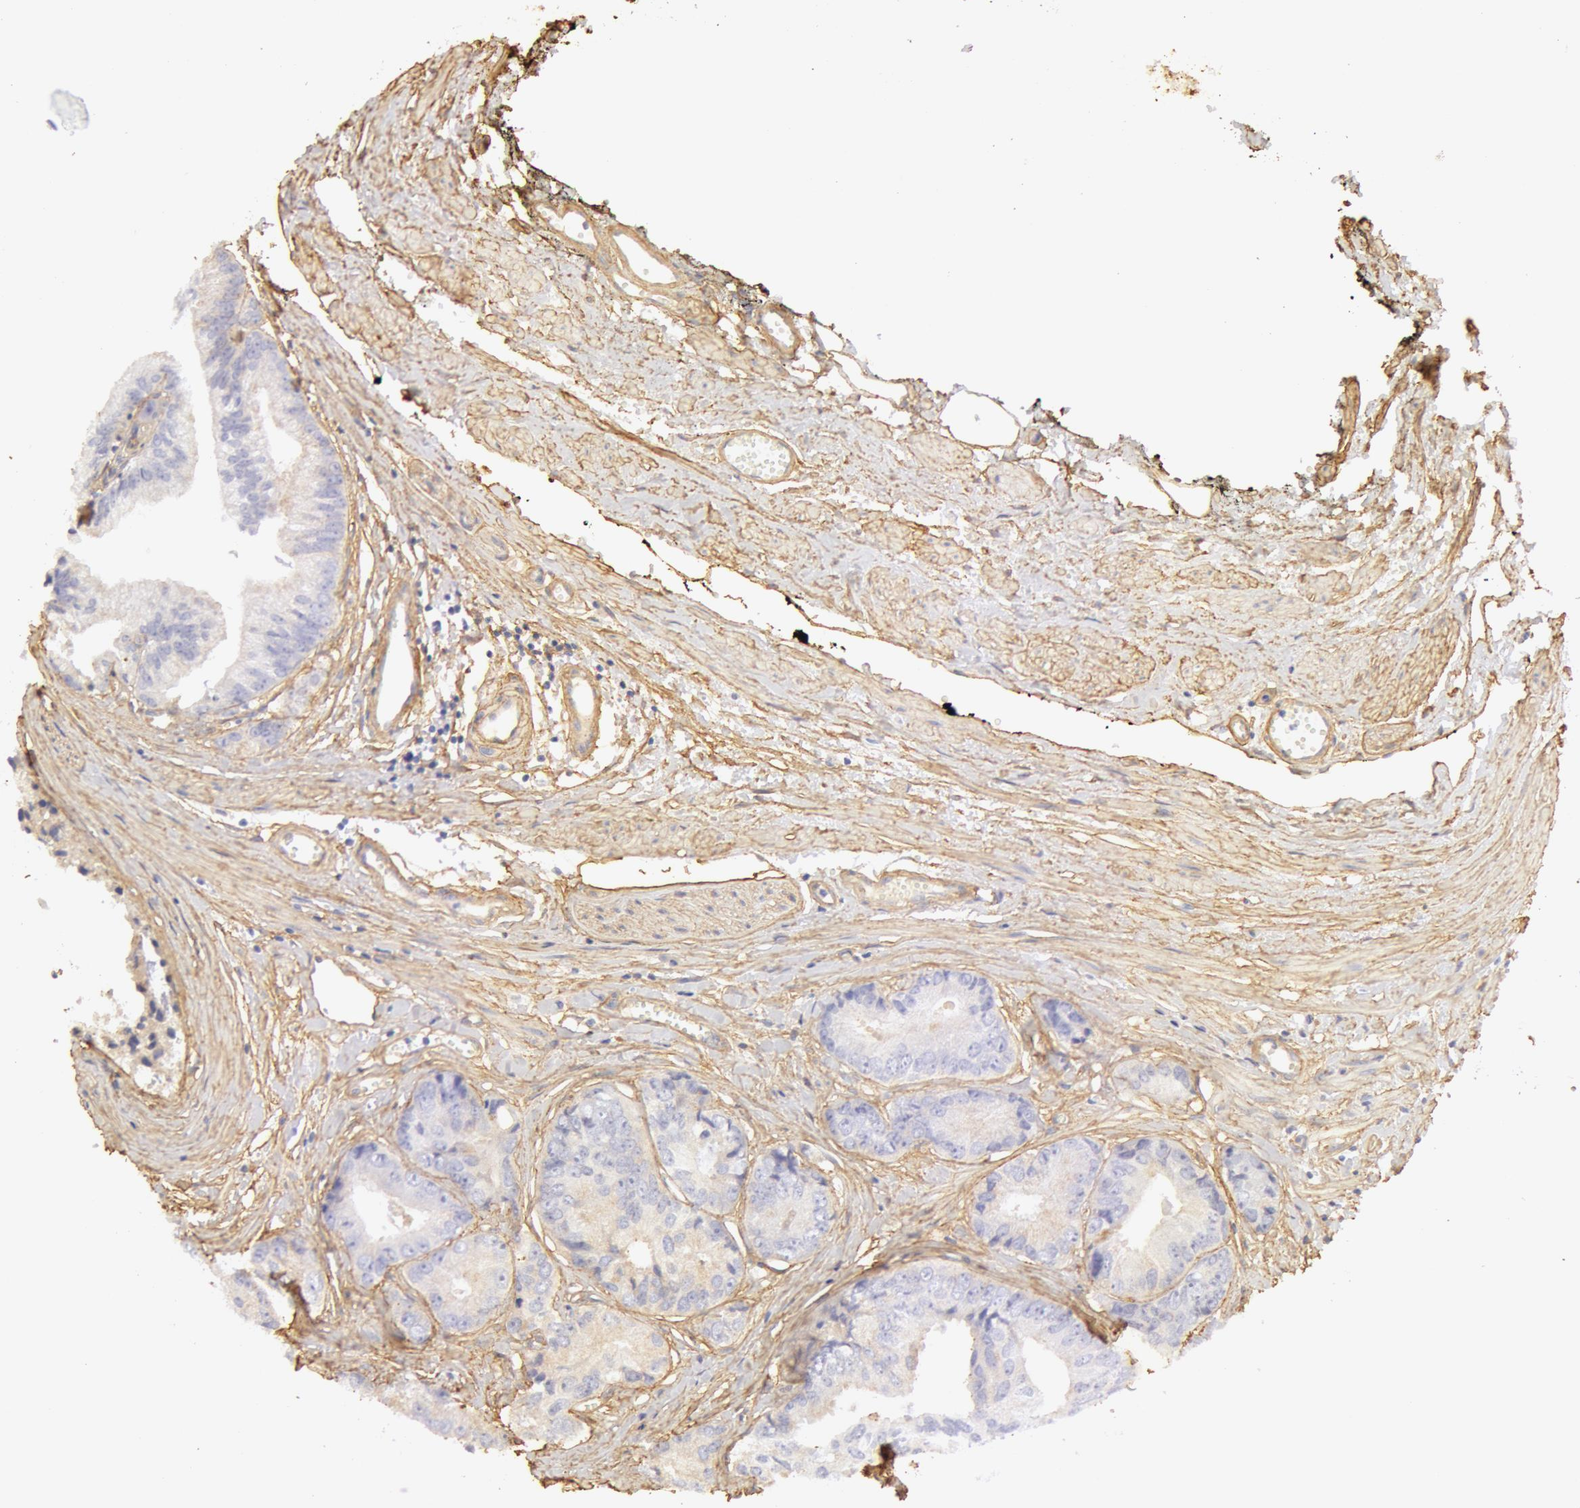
{"staining": {"intensity": "negative", "quantity": "none", "location": "none"}, "tissue": "prostate cancer", "cell_type": "Tumor cells", "image_type": "cancer", "snomed": [{"axis": "morphology", "description": "Adenocarcinoma, High grade"}, {"axis": "topography", "description": "Prostate"}], "caption": "IHC of adenocarcinoma (high-grade) (prostate) exhibits no expression in tumor cells.", "gene": "COL4A1", "patient": {"sex": "male", "age": 56}}